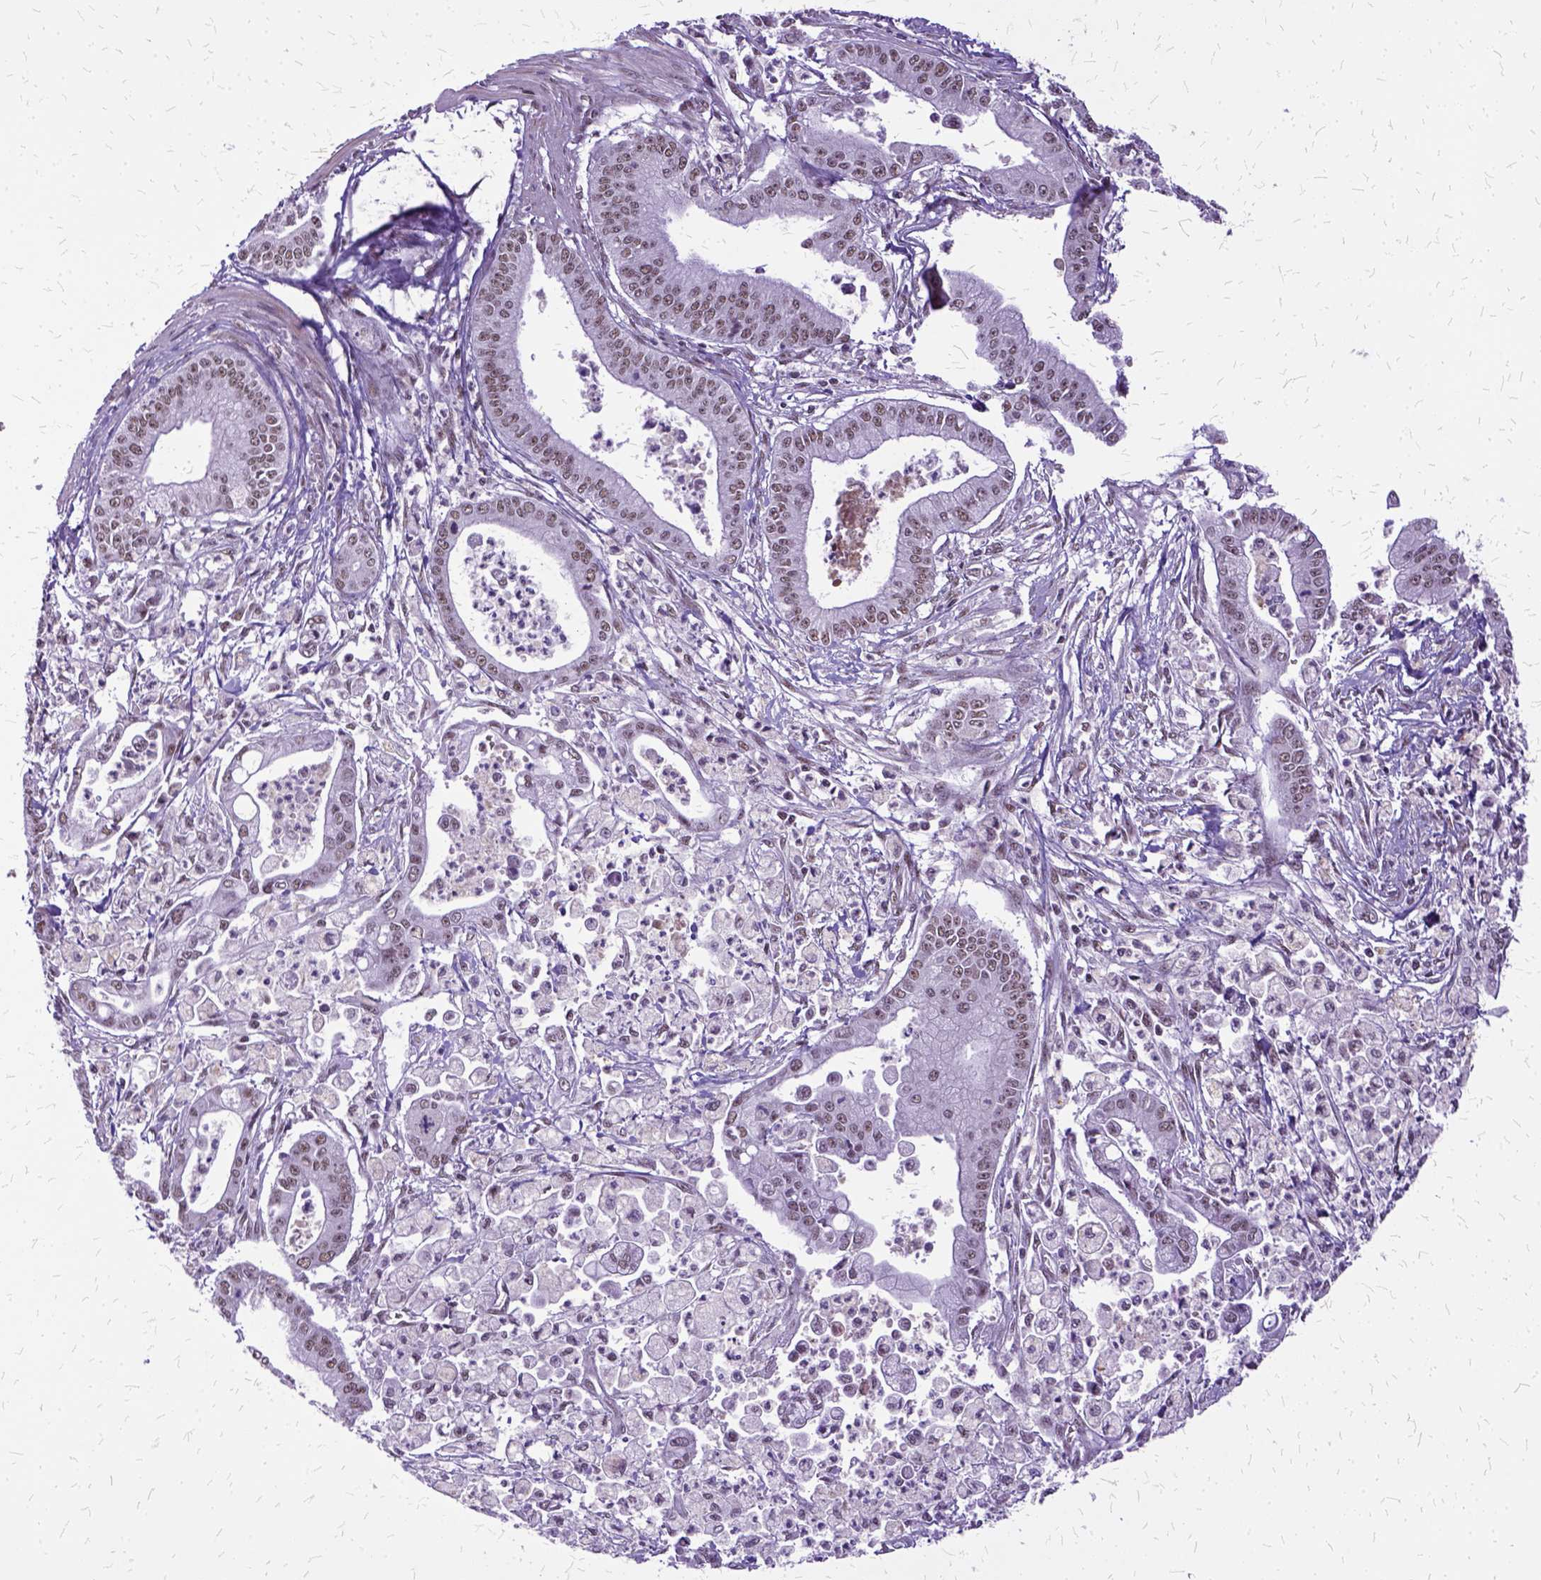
{"staining": {"intensity": "moderate", "quantity": "<25%", "location": "nuclear"}, "tissue": "pancreatic cancer", "cell_type": "Tumor cells", "image_type": "cancer", "snomed": [{"axis": "morphology", "description": "Adenocarcinoma, NOS"}, {"axis": "topography", "description": "Pancreas"}], "caption": "High-magnification brightfield microscopy of pancreatic cancer (adenocarcinoma) stained with DAB (brown) and counterstained with hematoxylin (blue). tumor cells exhibit moderate nuclear staining is present in about<25% of cells.", "gene": "SETD1A", "patient": {"sex": "female", "age": 65}}